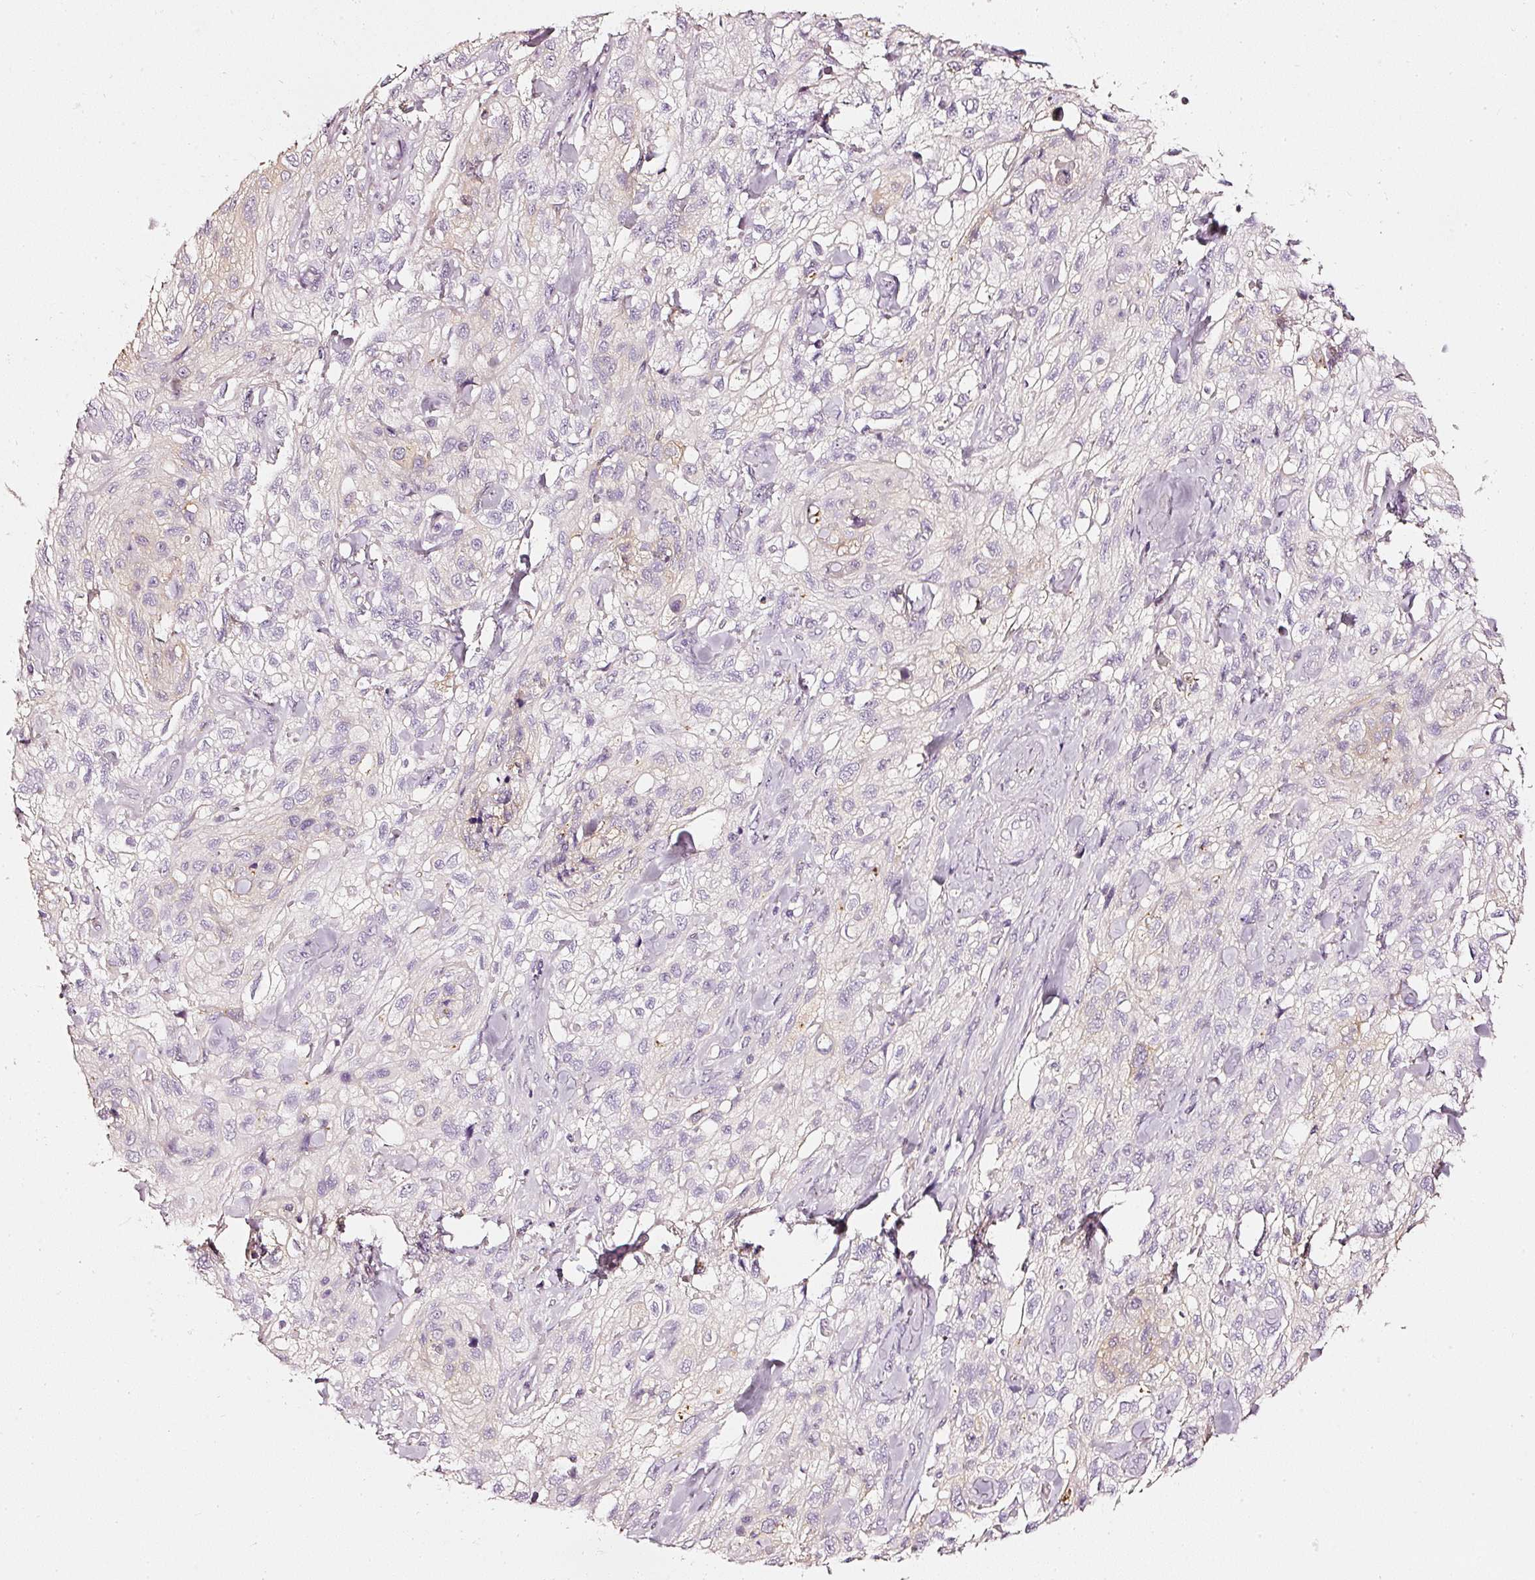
{"staining": {"intensity": "weak", "quantity": "<25%", "location": "cytoplasmic/membranous"}, "tissue": "skin cancer", "cell_type": "Tumor cells", "image_type": "cancer", "snomed": [{"axis": "morphology", "description": "Squamous cell carcinoma, NOS"}, {"axis": "topography", "description": "Skin"}, {"axis": "topography", "description": "Vulva"}], "caption": "The image demonstrates no staining of tumor cells in skin cancer (squamous cell carcinoma).", "gene": "CNP", "patient": {"sex": "female", "age": 86}}